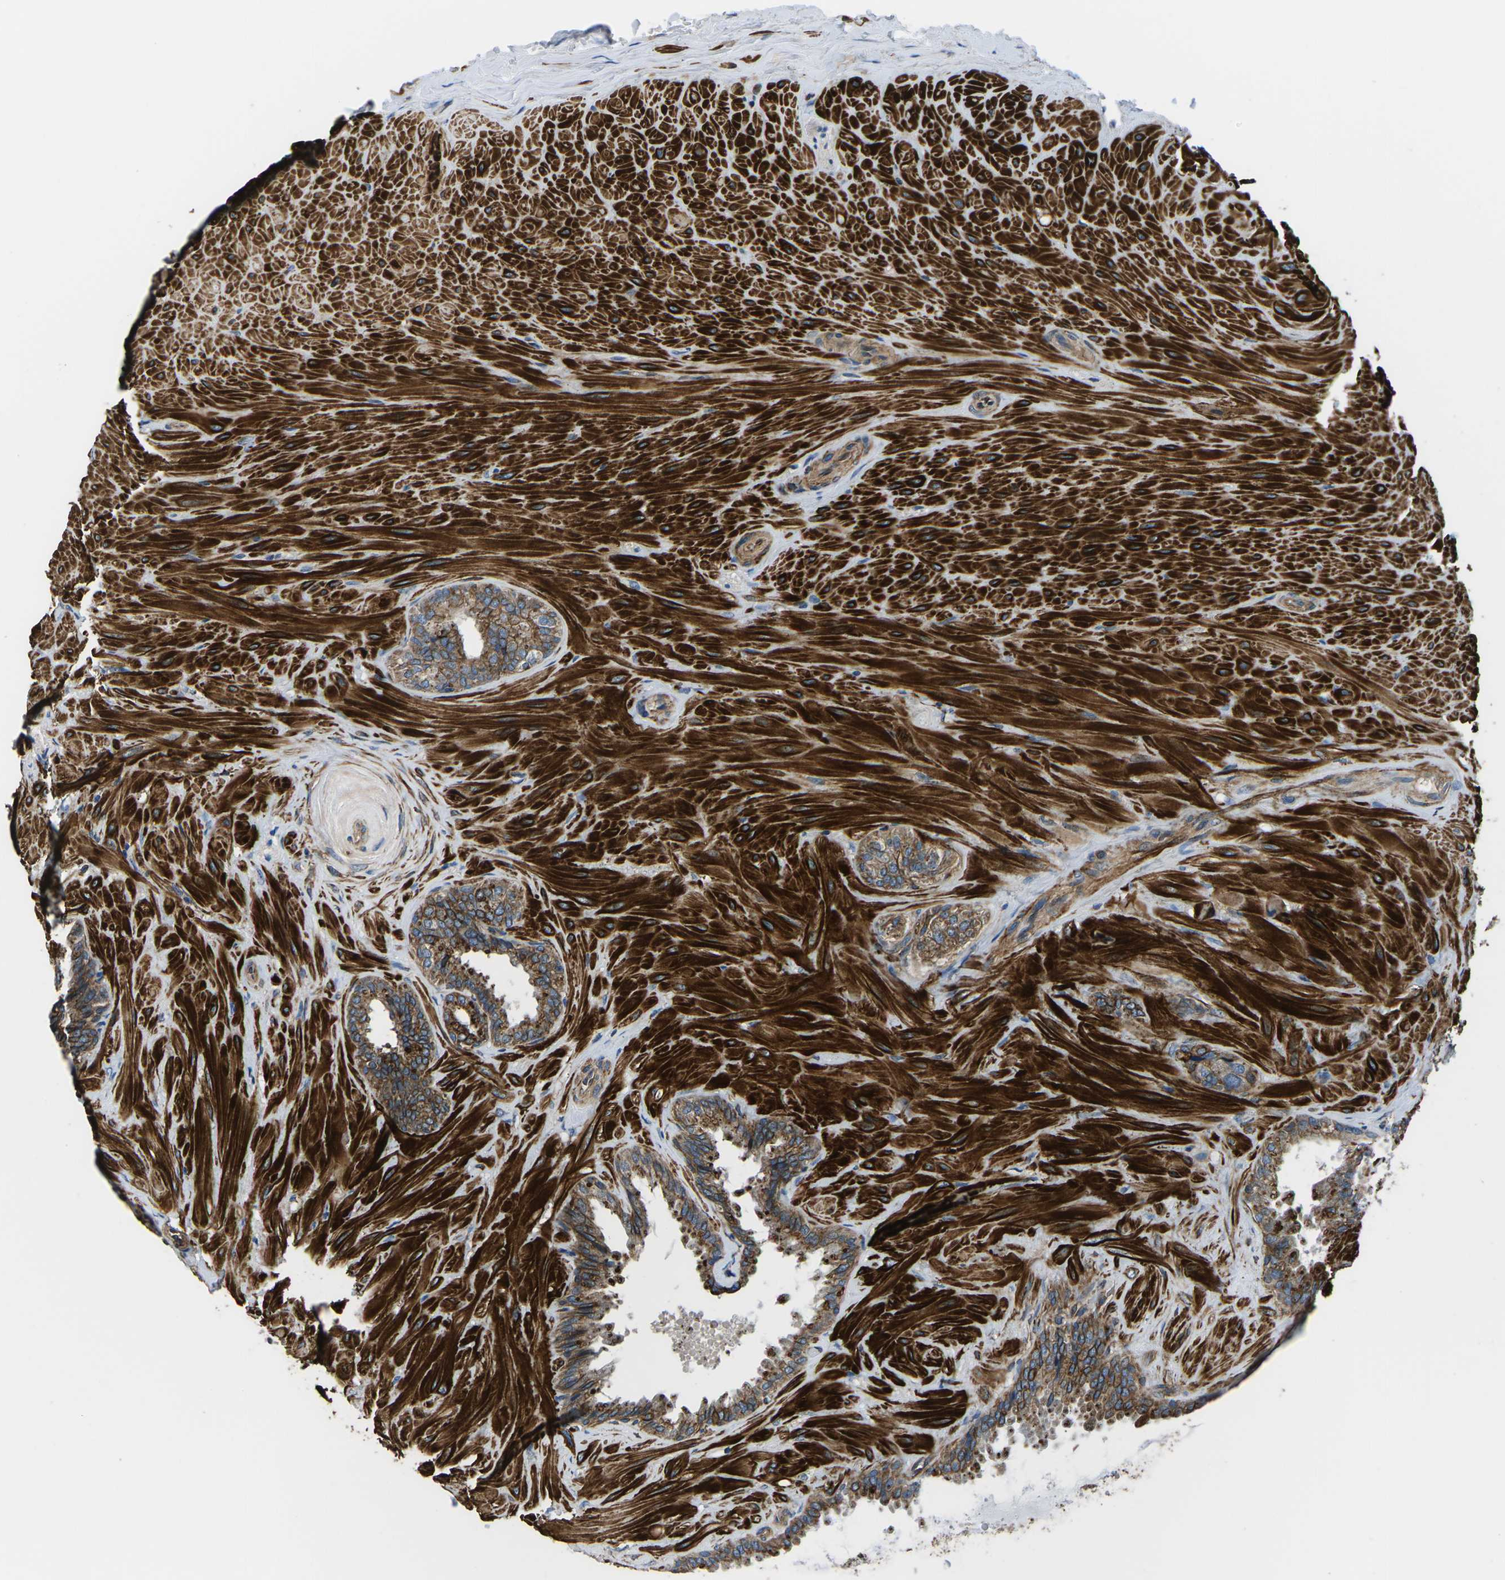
{"staining": {"intensity": "moderate", "quantity": ">75%", "location": "cytoplasmic/membranous"}, "tissue": "seminal vesicle", "cell_type": "Glandular cells", "image_type": "normal", "snomed": [{"axis": "morphology", "description": "Normal tissue, NOS"}, {"axis": "topography", "description": "Seminal veicle"}], "caption": "Seminal vesicle stained for a protein (brown) shows moderate cytoplasmic/membranous positive expression in approximately >75% of glandular cells.", "gene": "KCNJ15", "patient": {"sex": "male", "age": 46}}